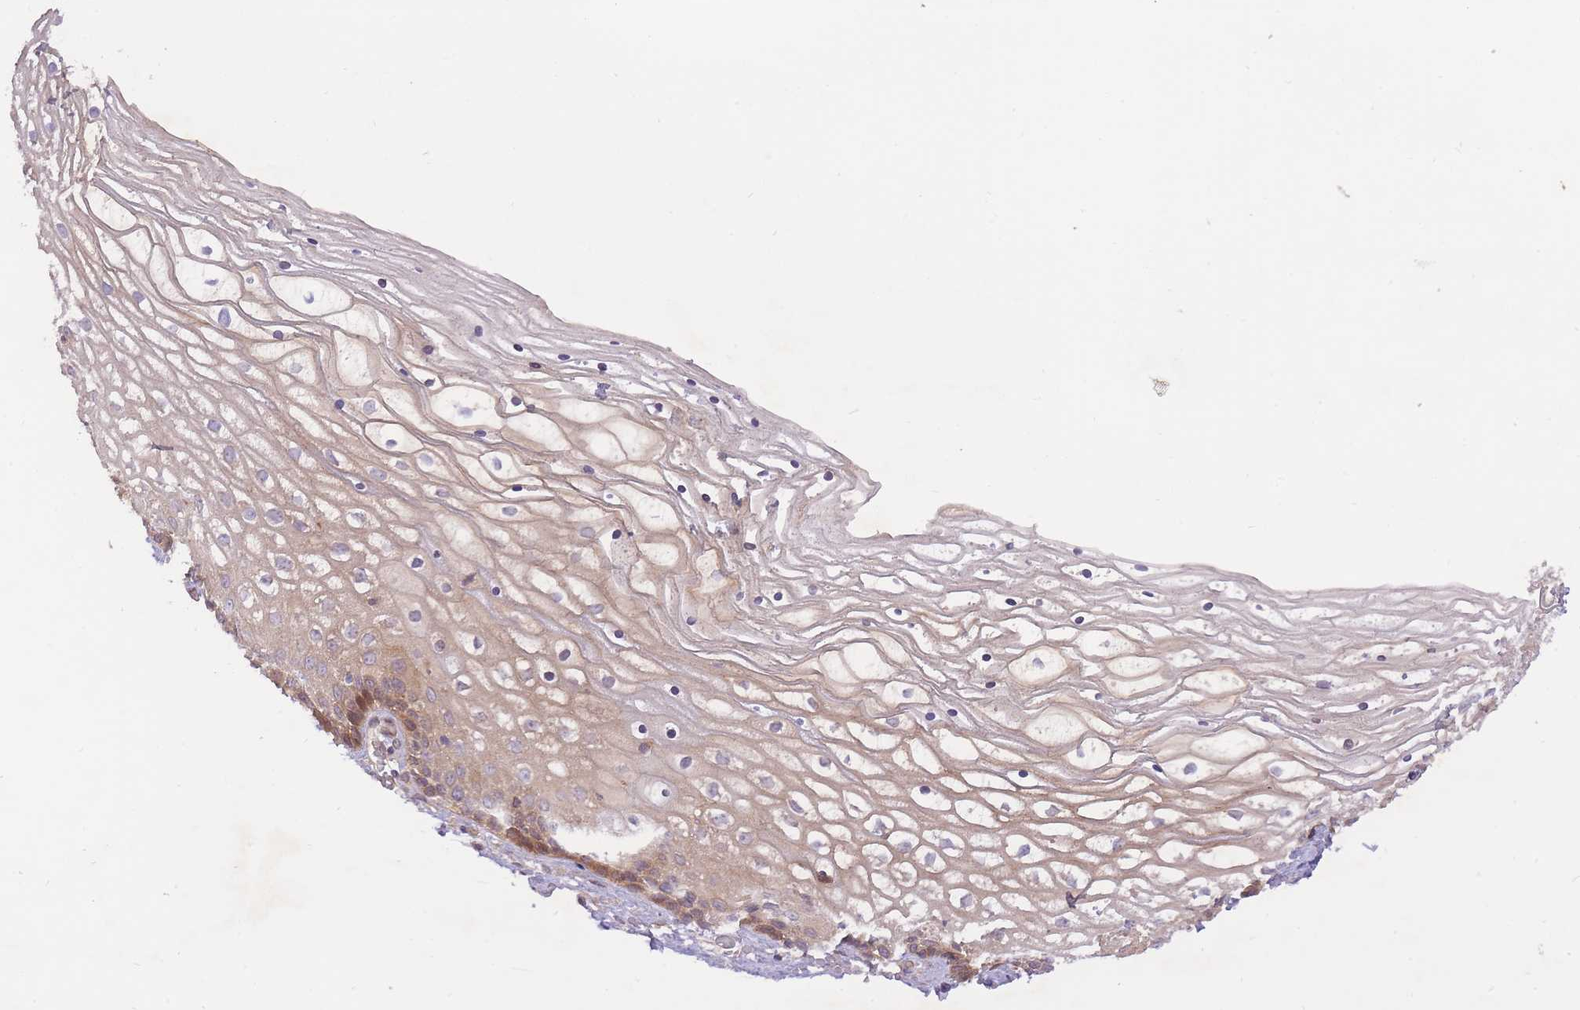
{"staining": {"intensity": "moderate", "quantity": "25%-75%", "location": "cytoplasmic/membranous"}, "tissue": "vagina", "cell_type": "Squamous epithelial cells", "image_type": "normal", "snomed": [{"axis": "morphology", "description": "Normal tissue, NOS"}, {"axis": "topography", "description": "Vagina"}], "caption": "DAB (3,3'-diaminobenzidine) immunohistochemical staining of normal human vagina exhibits moderate cytoplasmic/membranous protein staining in about 25%-75% of squamous epithelial cells.", "gene": "PREP", "patient": {"sex": "female", "age": 59}}